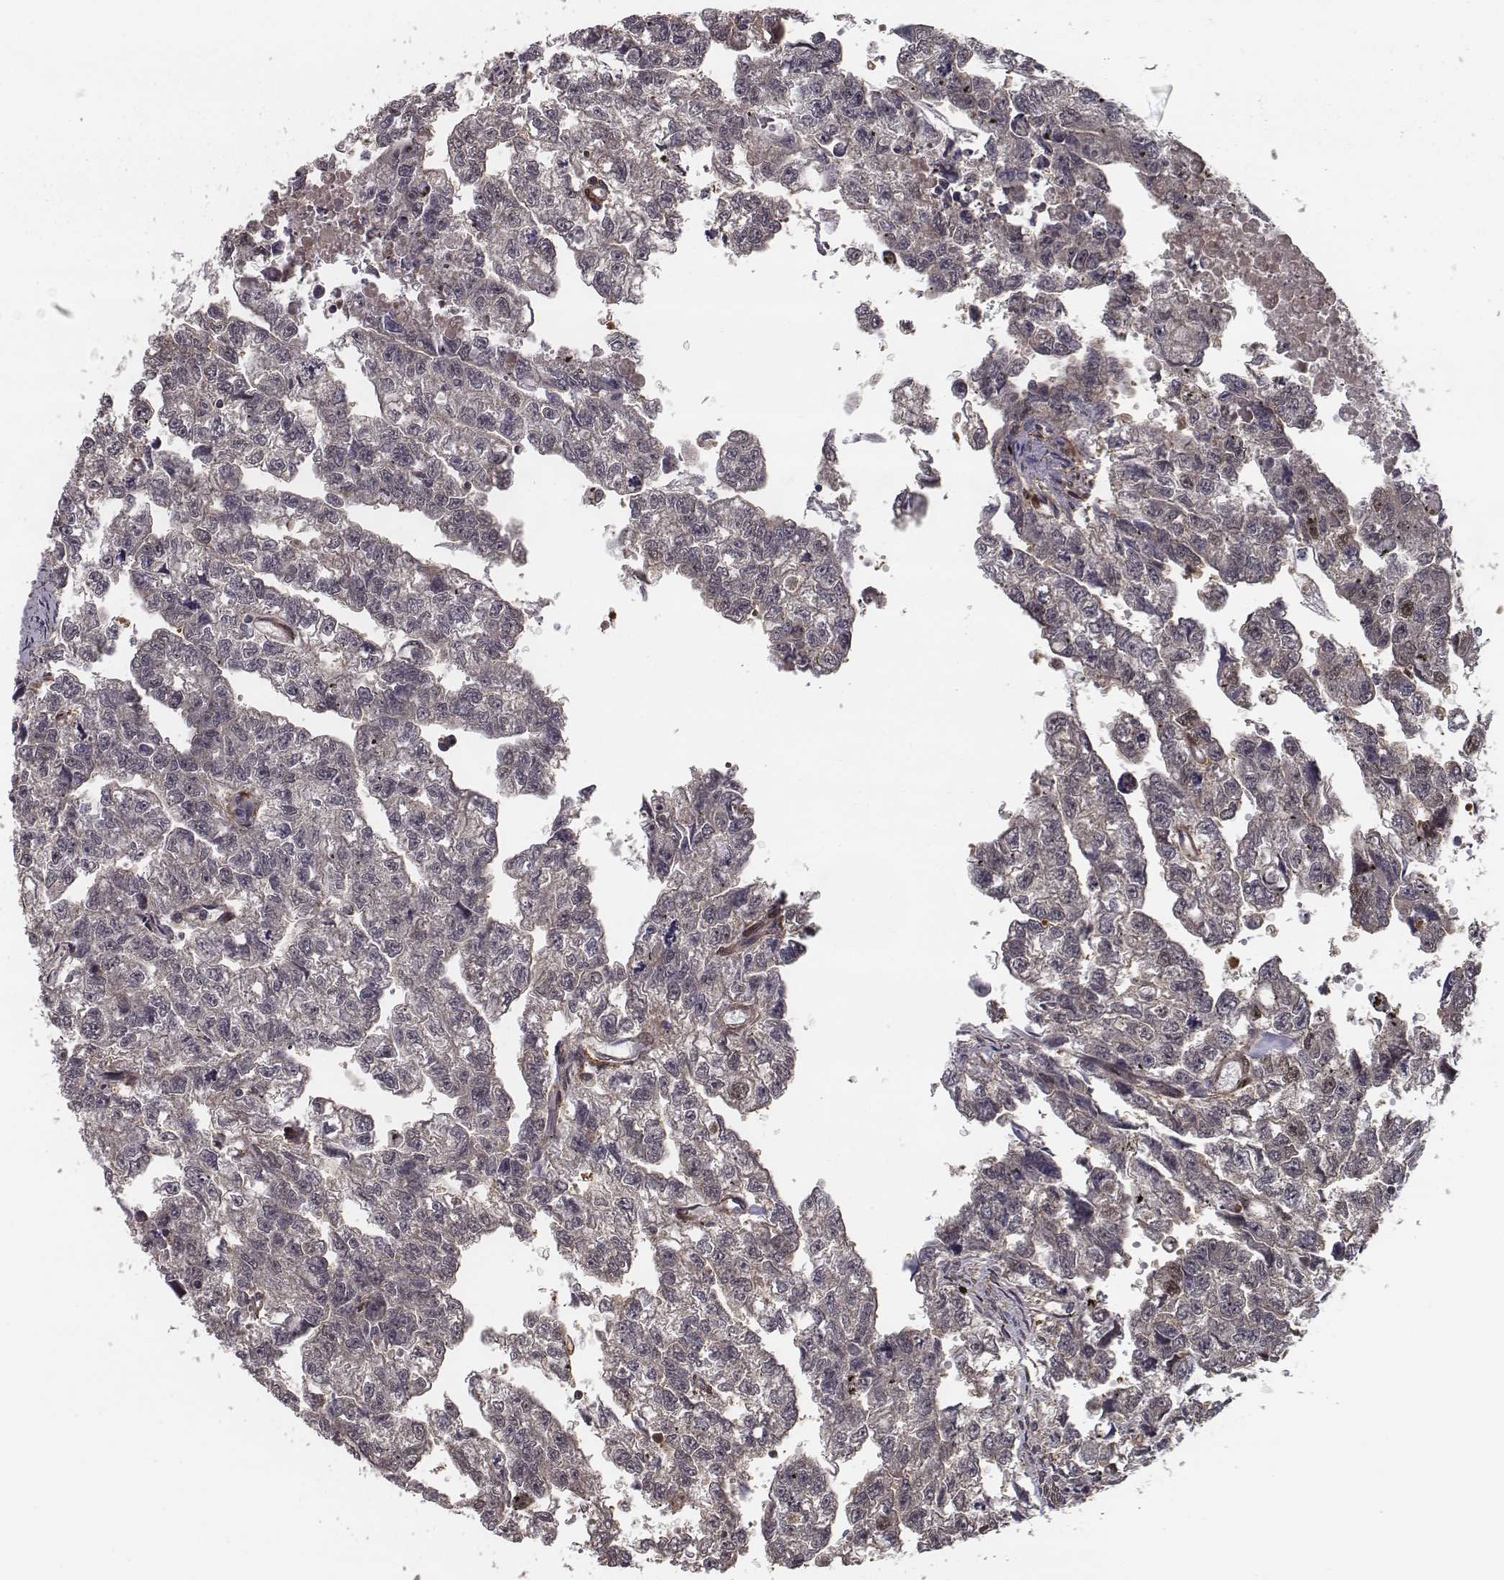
{"staining": {"intensity": "negative", "quantity": "none", "location": "none"}, "tissue": "testis cancer", "cell_type": "Tumor cells", "image_type": "cancer", "snomed": [{"axis": "morphology", "description": "Carcinoma, Embryonal, NOS"}, {"axis": "morphology", "description": "Teratoma, malignant, NOS"}, {"axis": "topography", "description": "Testis"}], "caption": "Testis teratoma (malignant) was stained to show a protein in brown. There is no significant positivity in tumor cells. (DAB immunohistochemistry with hematoxylin counter stain).", "gene": "ISYNA1", "patient": {"sex": "male", "age": 44}}